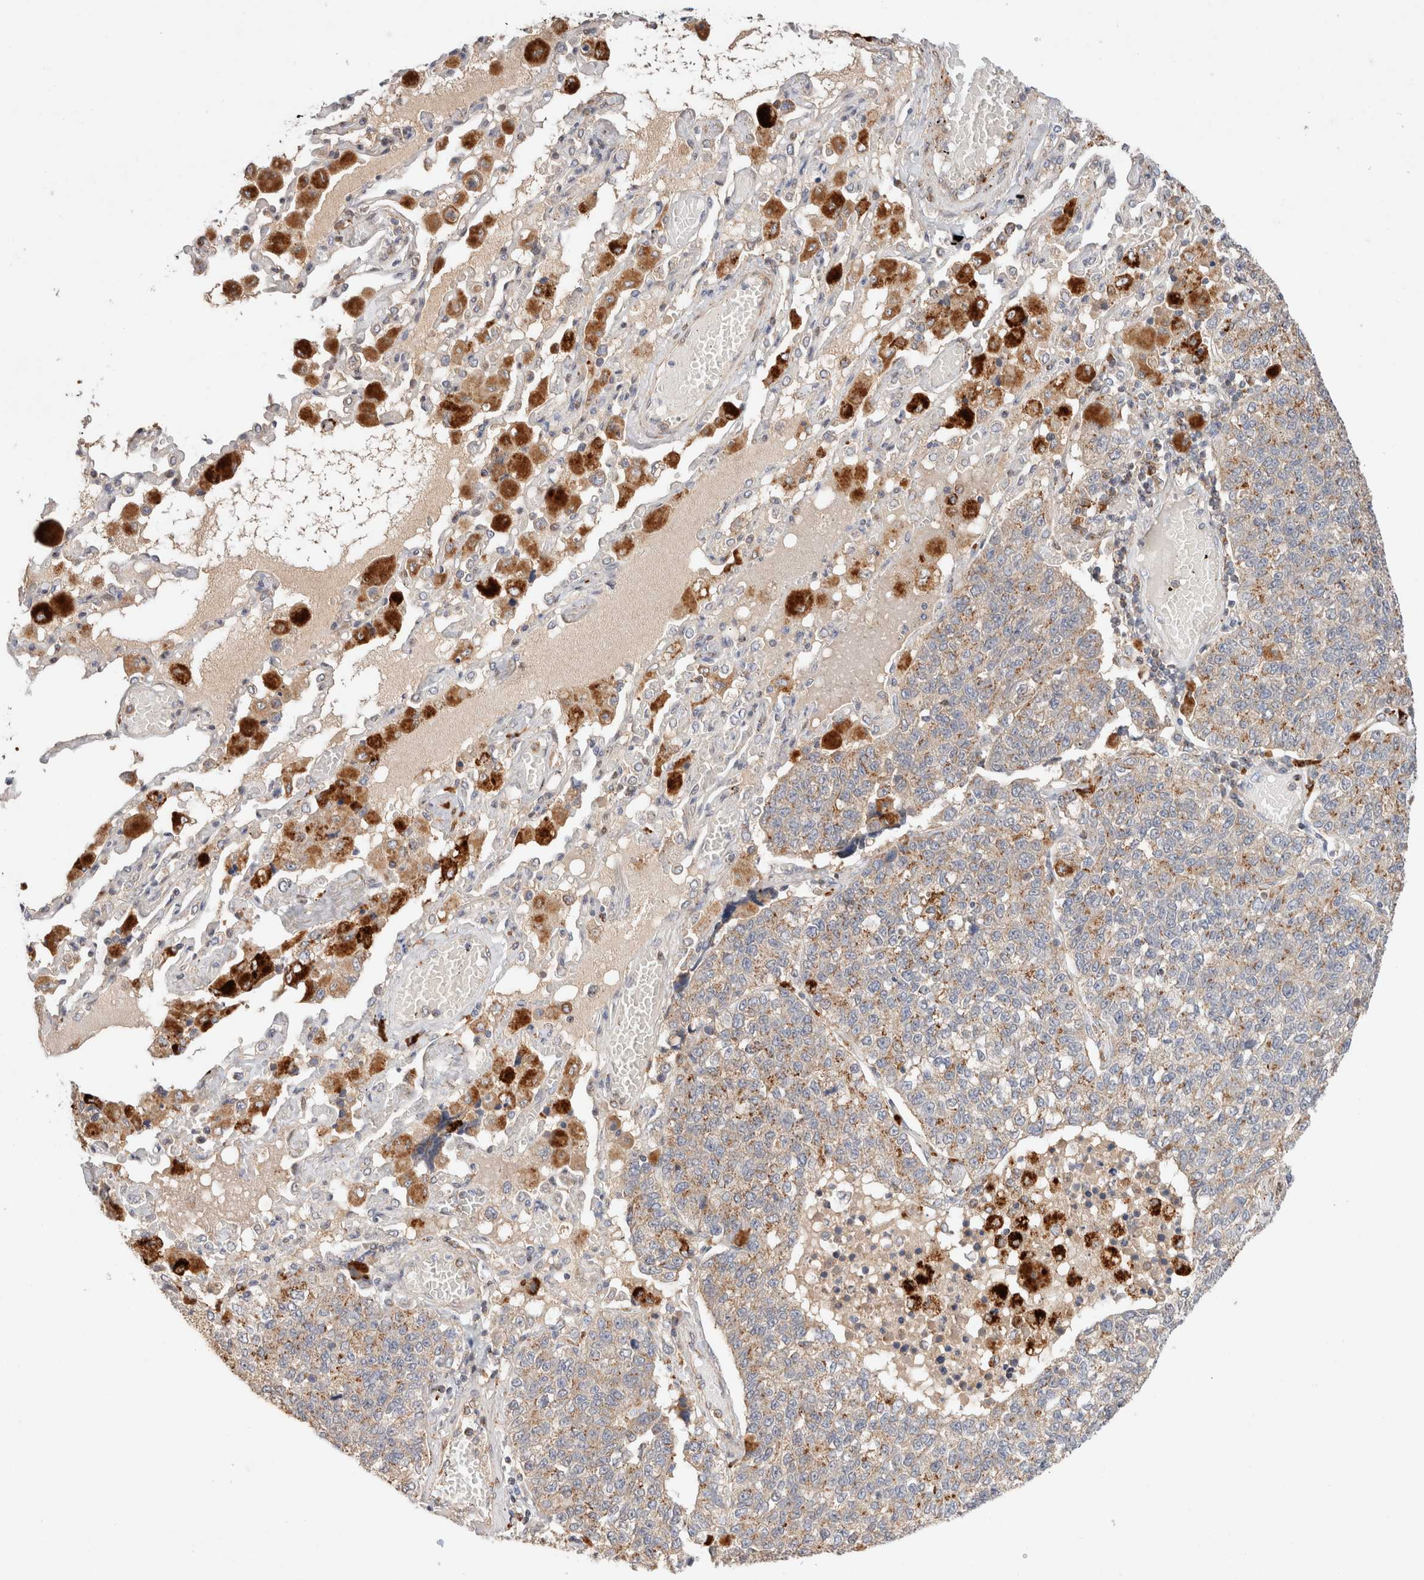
{"staining": {"intensity": "weak", "quantity": ">75%", "location": "cytoplasmic/membranous"}, "tissue": "lung cancer", "cell_type": "Tumor cells", "image_type": "cancer", "snomed": [{"axis": "morphology", "description": "Adenocarcinoma, NOS"}, {"axis": "topography", "description": "Lung"}], "caption": "This is a photomicrograph of immunohistochemistry (IHC) staining of lung adenocarcinoma, which shows weak positivity in the cytoplasmic/membranous of tumor cells.", "gene": "RABEPK", "patient": {"sex": "male", "age": 49}}